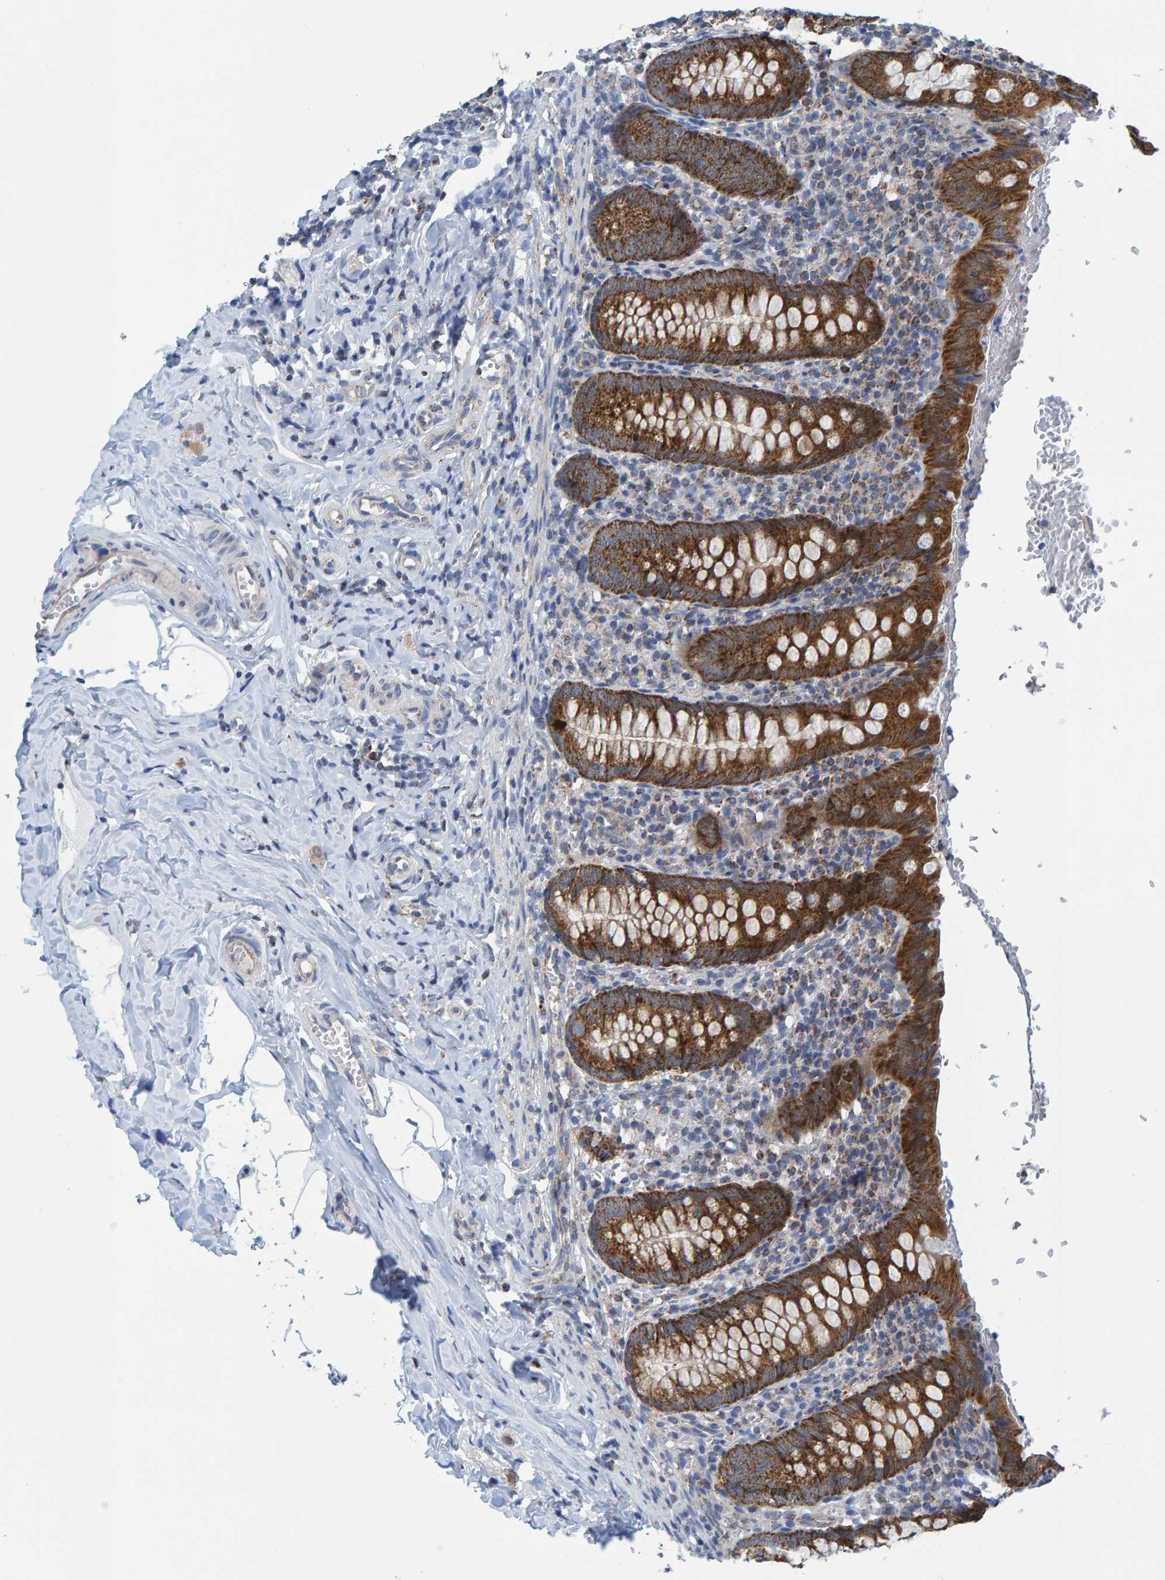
{"staining": {"intensity": "strong", "quantity": ">75%", "location": "cytoplasmic/membranous"}, "tissue": "appendix", "cell_type": "Glandular cells", "image_type": "normal", "snomed": [{"axis": "morphology", "description": "Normal tissue, NOS"}, {"axis": "topography", "description": "Appendix"}], "caption": "This is an image of immunohistochemistry (IHC) staining of unremarkable appendix, which shows strong positivity in the cytoplasmic/membranous of glandular cells.", "gene": "MRPS7", "patient": {"sex": "female", "age": 10}}